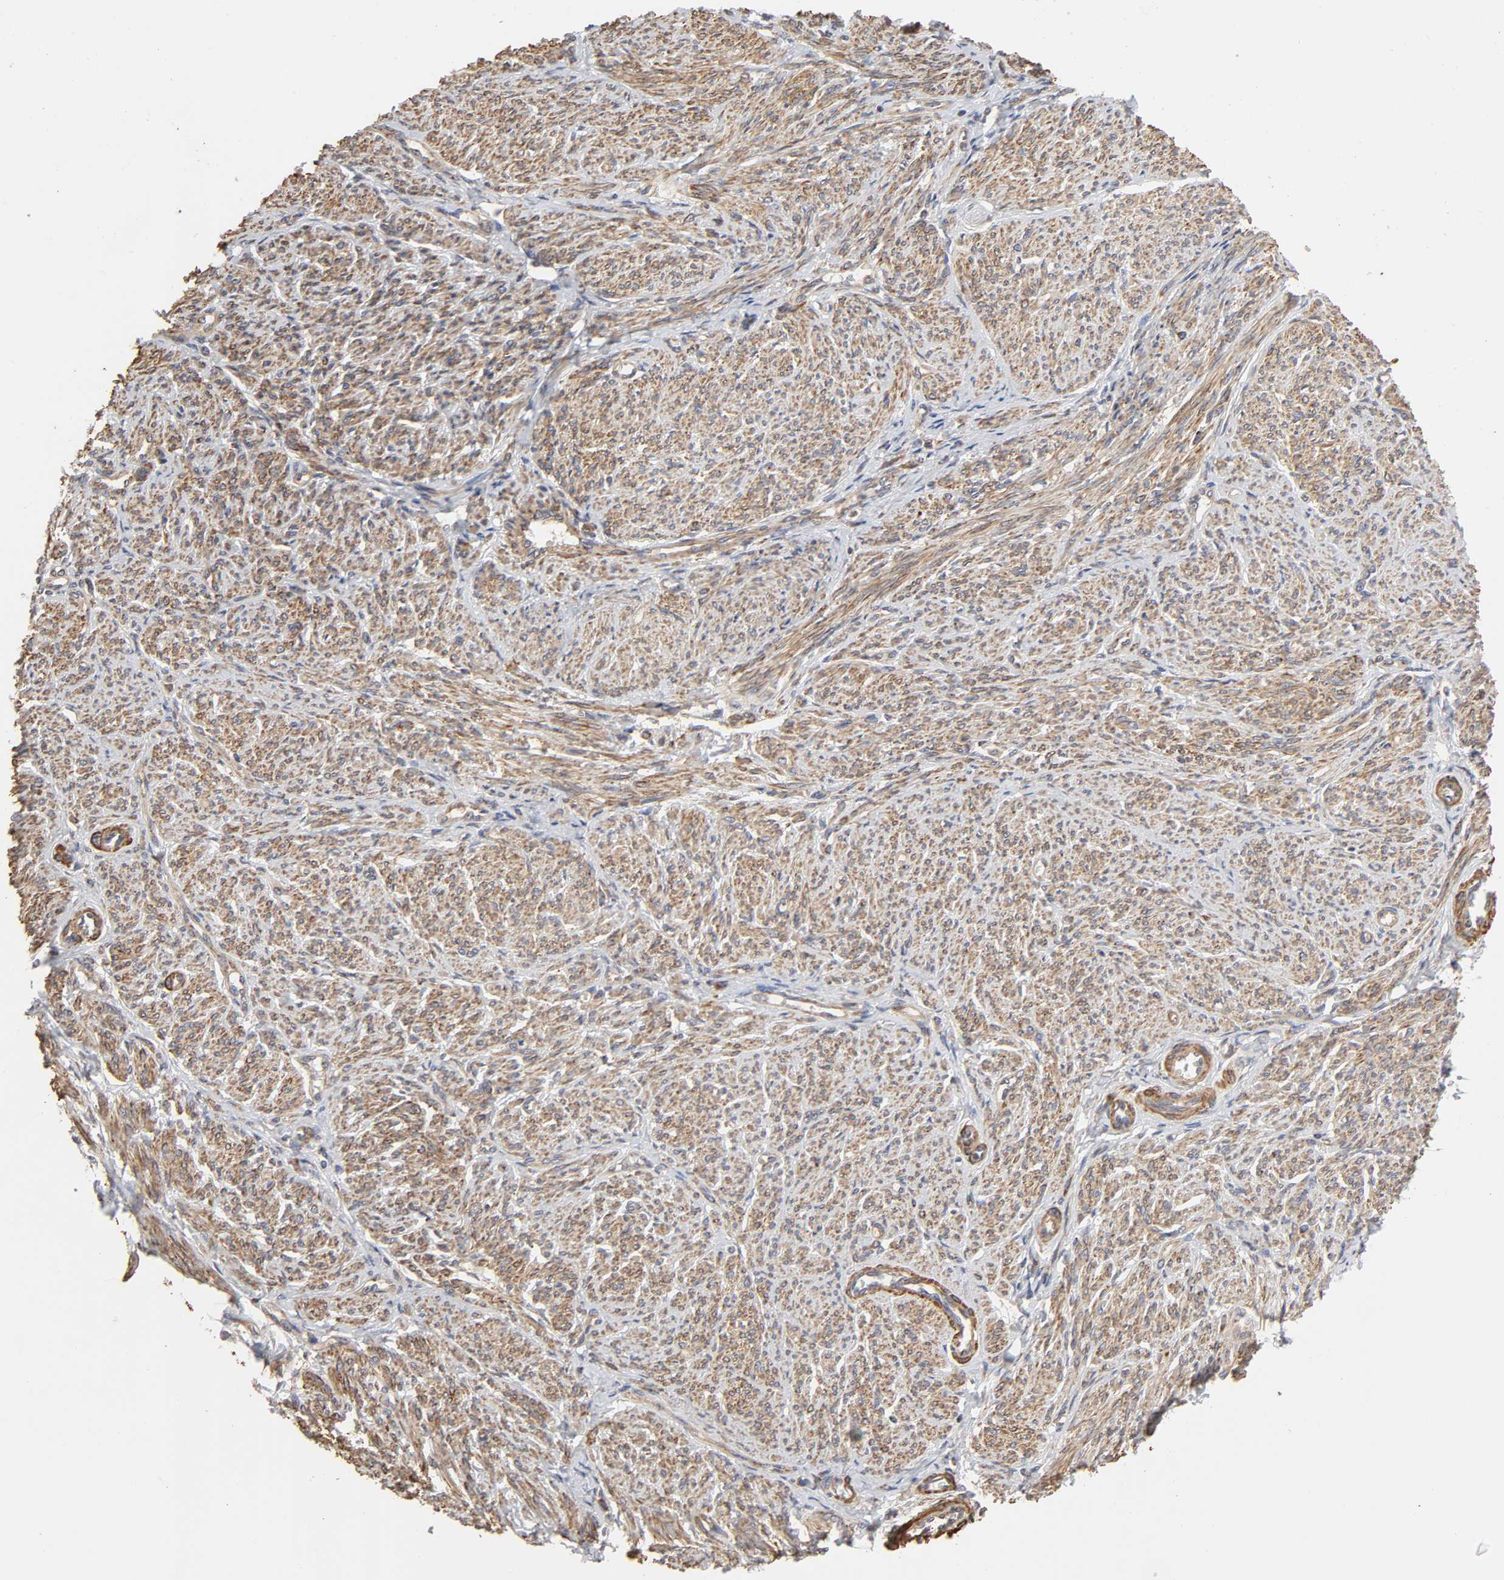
{"staining": {"intensity": "moderate", "quantity": ">75%", "location": "cytoplasmic/membranous"}, "tissue": "smooth muscle", "cell_type": "Smooth muscle cells", "image_type": "normal", "snomed": [{"axis": "morphology", "description": "Normal tissue, NOS"}, {"axis": "topography", "description": "Smooth muscle"}], "caption": "Protein staining of unremarkable smooth muscle reveals moderate cytoplasmic/membranous expression in about >75% of smooth muscle cells. (DAB (3,3'-diaminobenzidine) = brown stain, brightfield microscopy at high magnification).", "gene": "GNPTG", "patient": {"sex": "female", "age": 65}}